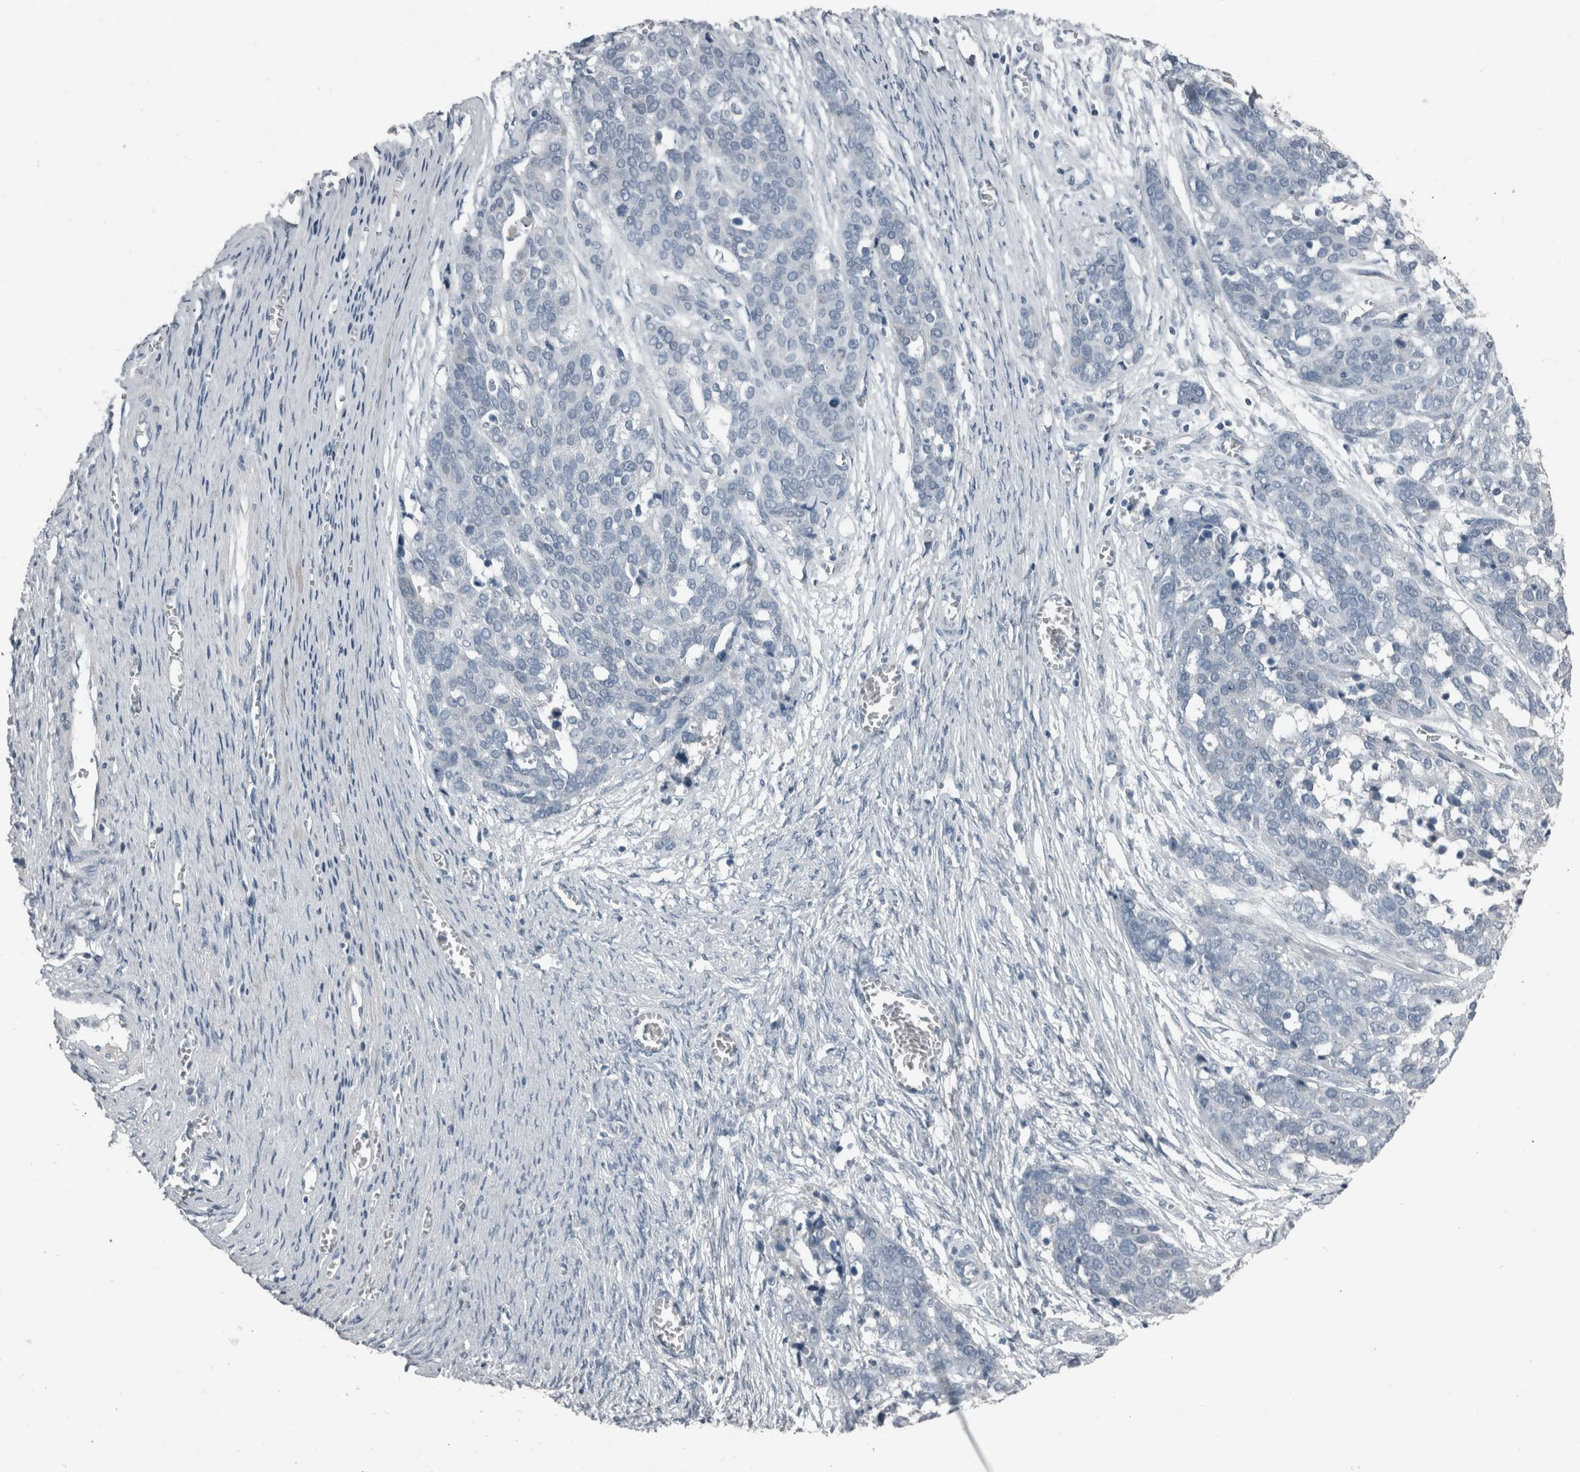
{"staining": {"intensity": "negative", "quantity": "none", "location": "none"}, "tissue": "ovarian cancer", "cell_type": "Tumor cells", "image_type": "cancer", "snomed": [{"axis": "morphology", "description": "Cystadenocarcinoma, serous, NOS"}, {"axis": "topography", "description": "Ovary"}], "caption": "A histopathology image of ovarian cancer (serous cystadenocarcinoma) stained for a protein demonstrates no brown staining in tumor cells.", "gene": "KRT20", "patient": {"sex": "female", "age": 44}}